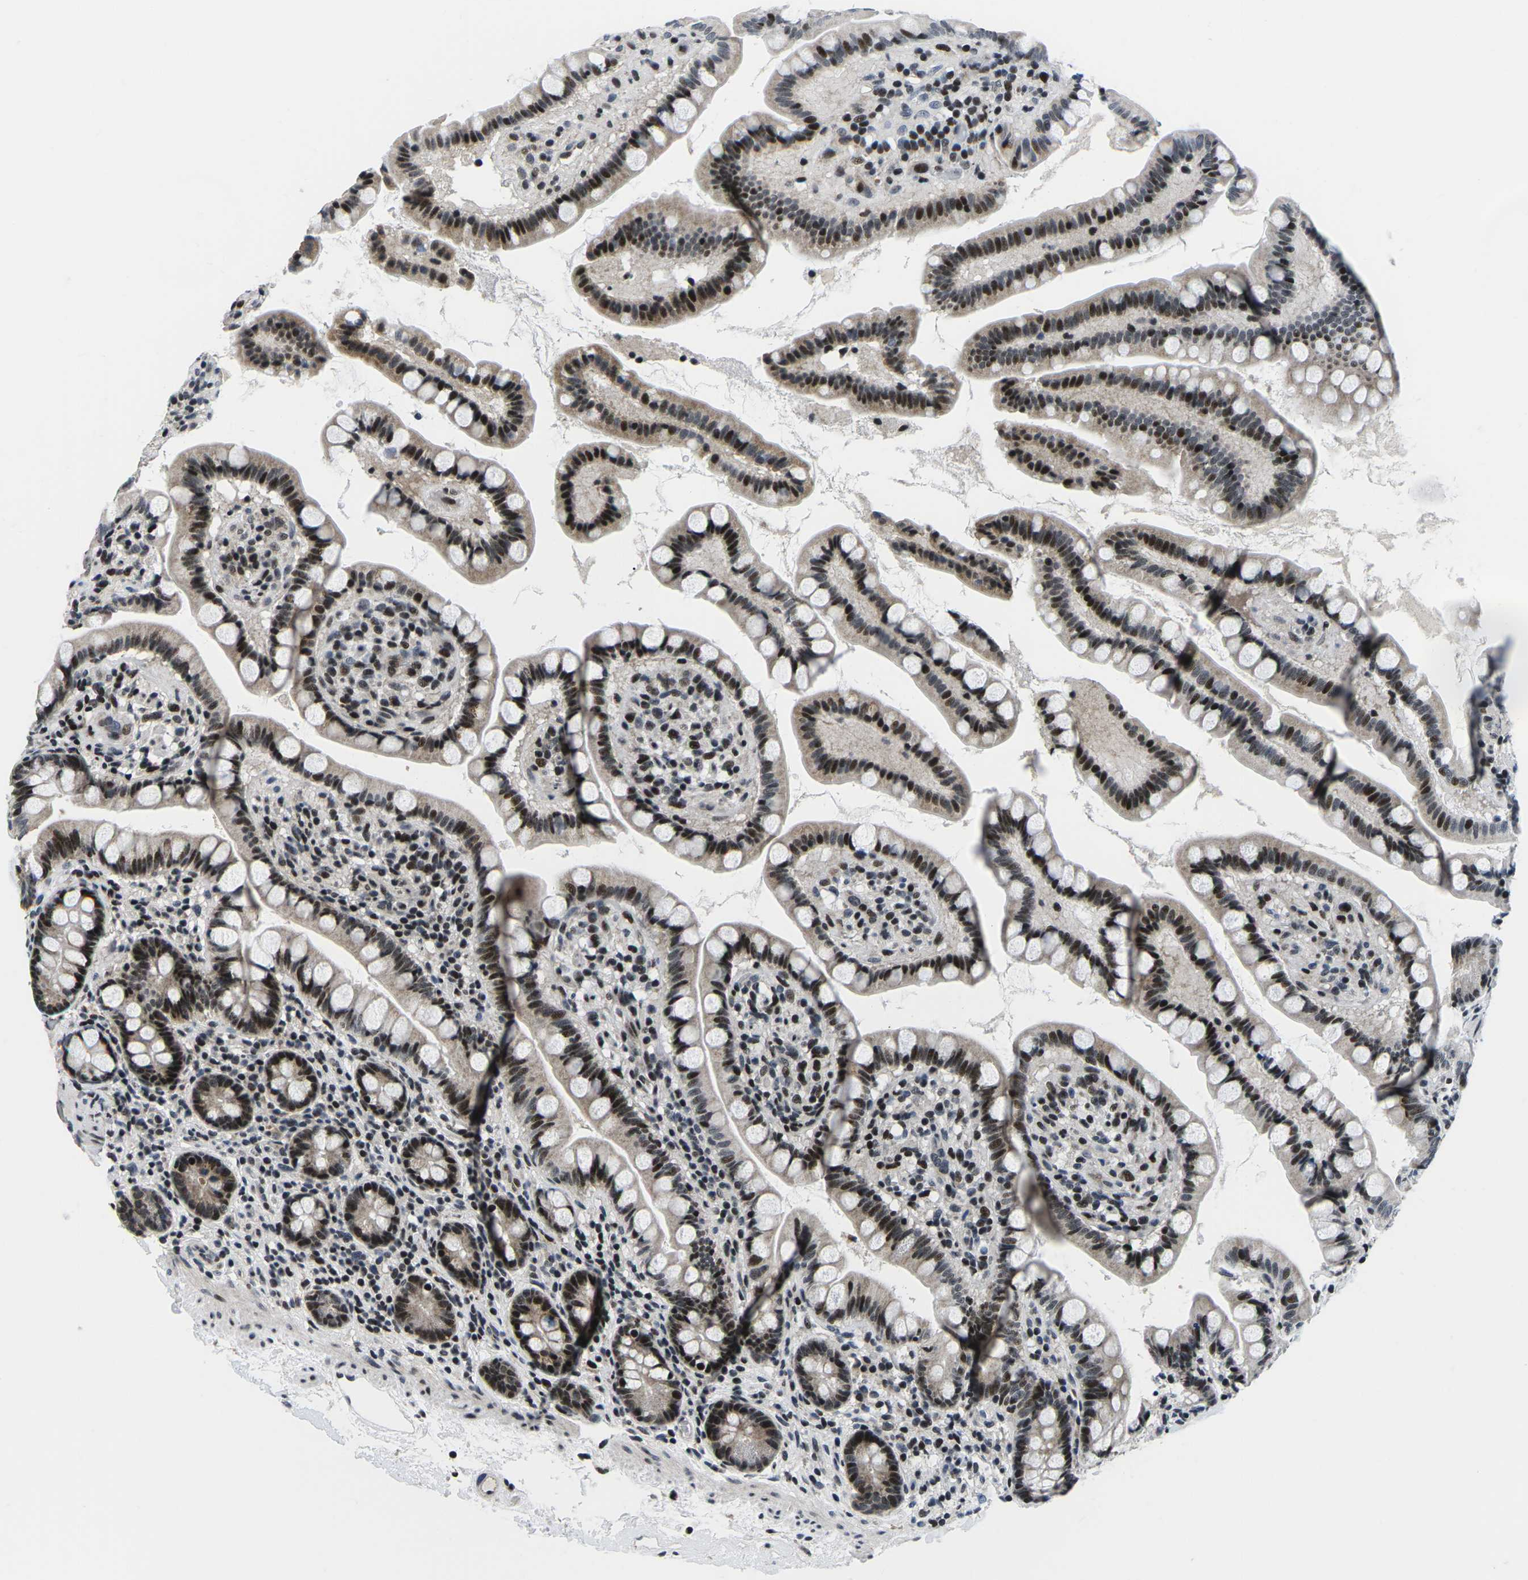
{"staining": {"intensity": "strong", "quantity": "25%-75%", "location": "nuclear"}, "tissue": "small intestine", "cell_type": "Glandular cells", "image_type": "normal", "snomed": [{"axis": "morphology", "description": "Normal tissue, NOS"}, {"axis": "topography", "description": "Small intestine"}], "caption": "Brown immunohistochemical staining in benign small intestine shows strong nuclear expression in approximately 25%-75% of glandular cells. Using DAB (3,3'-diaminobenzidine) (brown) and hematoxylin (blue) stains, captured at high magnification using brightfield microscopy.", "gene": "CDC73", "patient": {"sex": "female", "age": 84}}